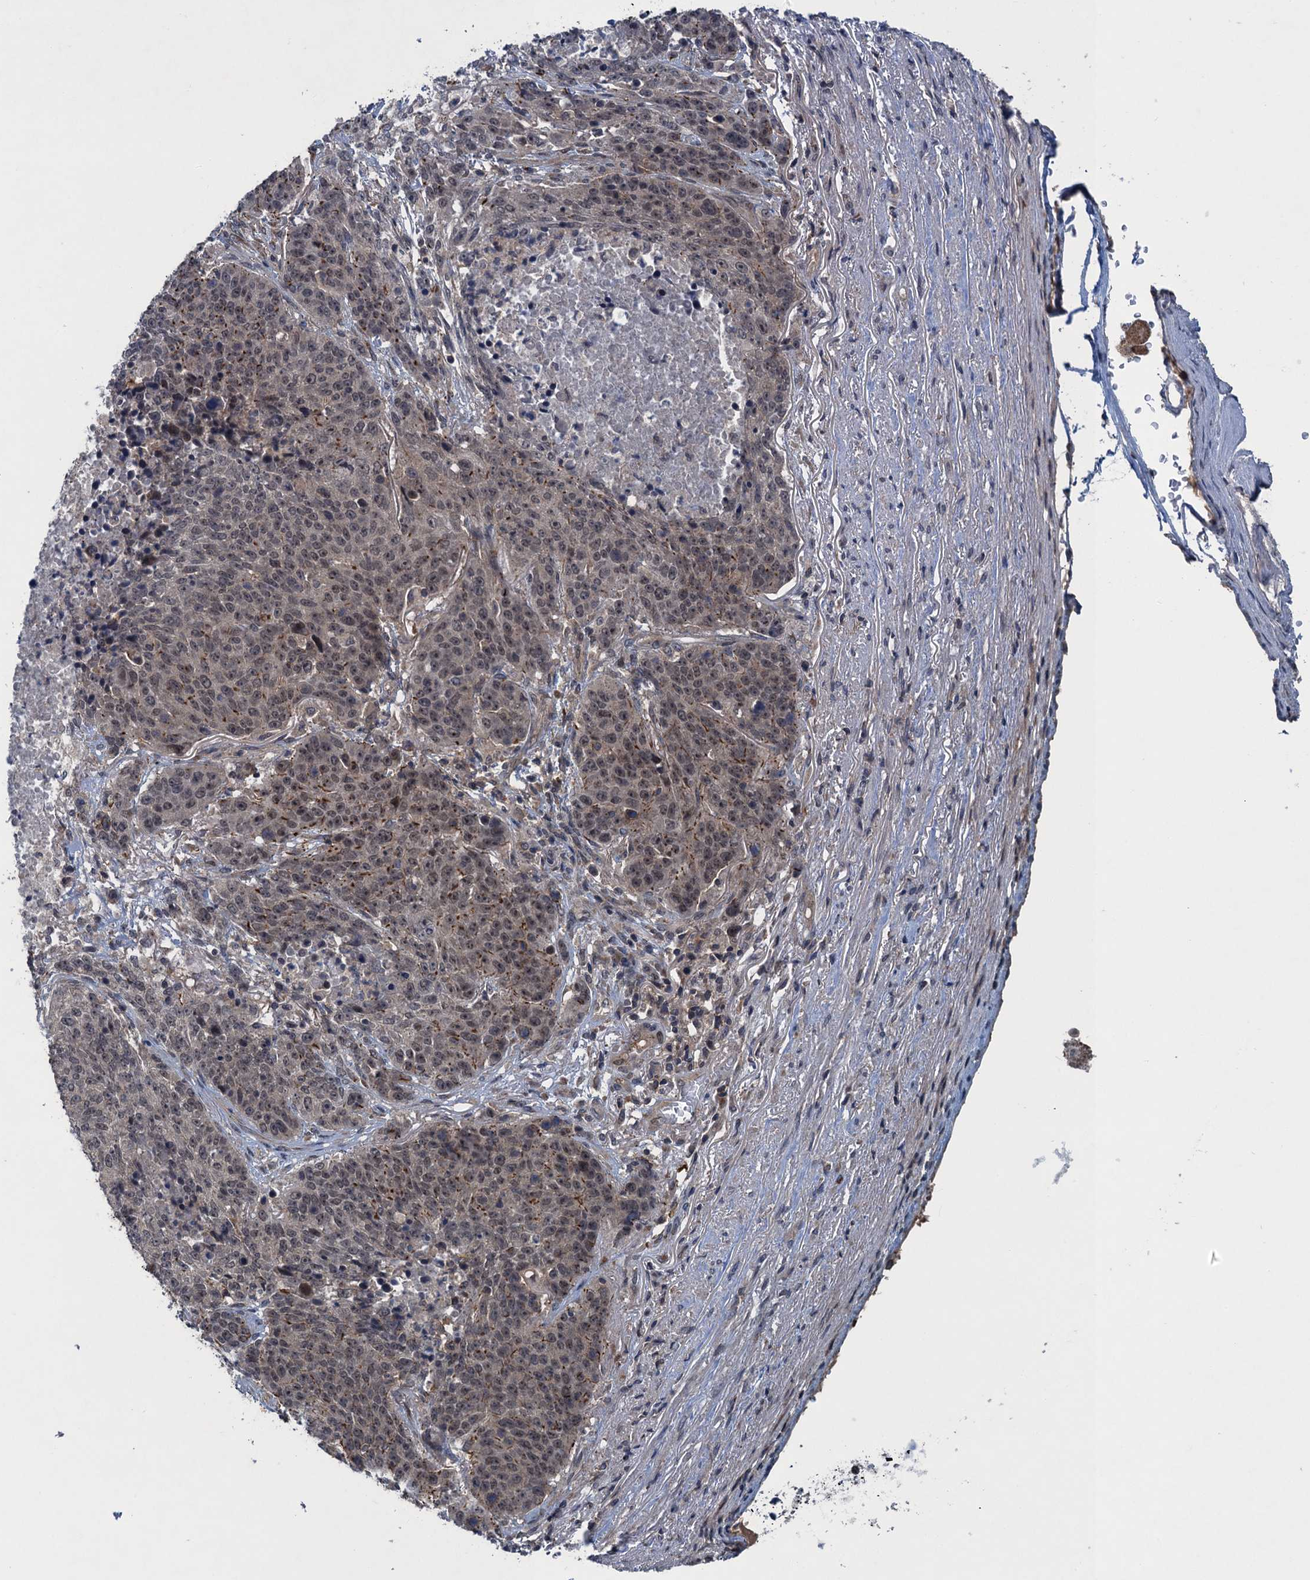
{"staining": {"intensity": "moderate", "quantity": "25%-75%", "location": "cytoplasmic/membranous,nuclear"}, "tissue": "lung cancer", "cell_type": "Tumor cells", "image_type": "cancer", "snomed": [{"axis": "morphology", "description": "Normal tissue, NOS"}, {"axis": "morphology", "description": "Squamous cell carcinoma, NOS"}, {"axis": "topography", "description": "Lymph node"}, {"axis": "topography", "description": "Lung"}], "caption": "Human lung squamous cell carcinoma stained for a protein (brown) reveals moderate cytoplasmic/membranous and nuclear positive expression in approximately 25%-75% of tumor cells.", "gene": "RNF165", "patient": {"sex": "male", "age": 66}}